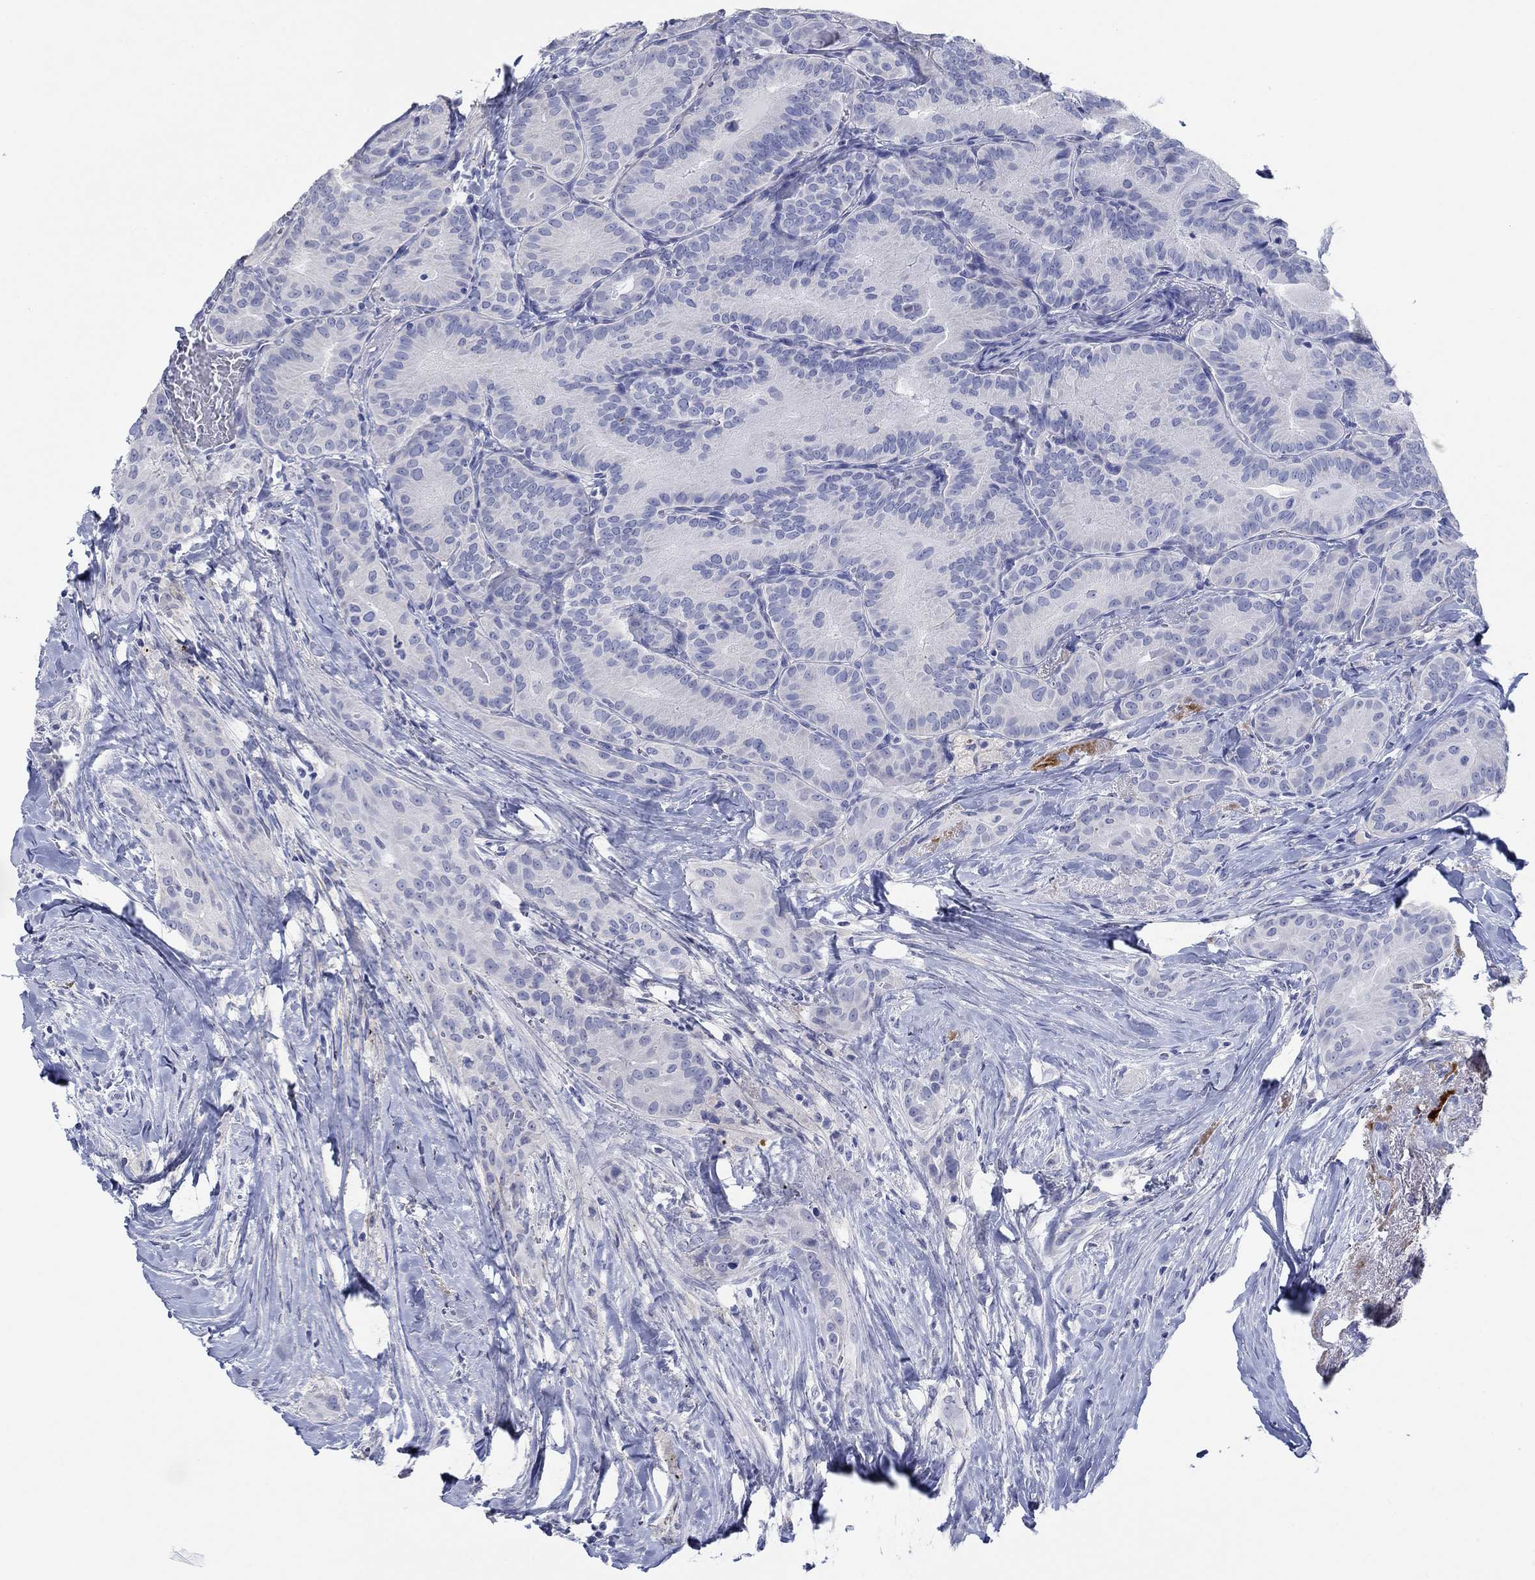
{"staining": {"intensity": "negative", "quantity": "none", "location": "none"}, "tissue": "thyroid cancer", "cell_type": "Tumor cells", "image_type": "cancer", "snomed": [{"axis": "morphology", "description": "Papillary adenocarcinoma, NOS"}, {"axis": "topography", "description": "Thyroid gland"}], "caption": "Immunohistochemistry (IHC) of papillary adenocarcinoma (thyroid) reveals no expression in tumor cells.", "gene": "PDYN", "patient": {"sex": "male", "age": 61}}